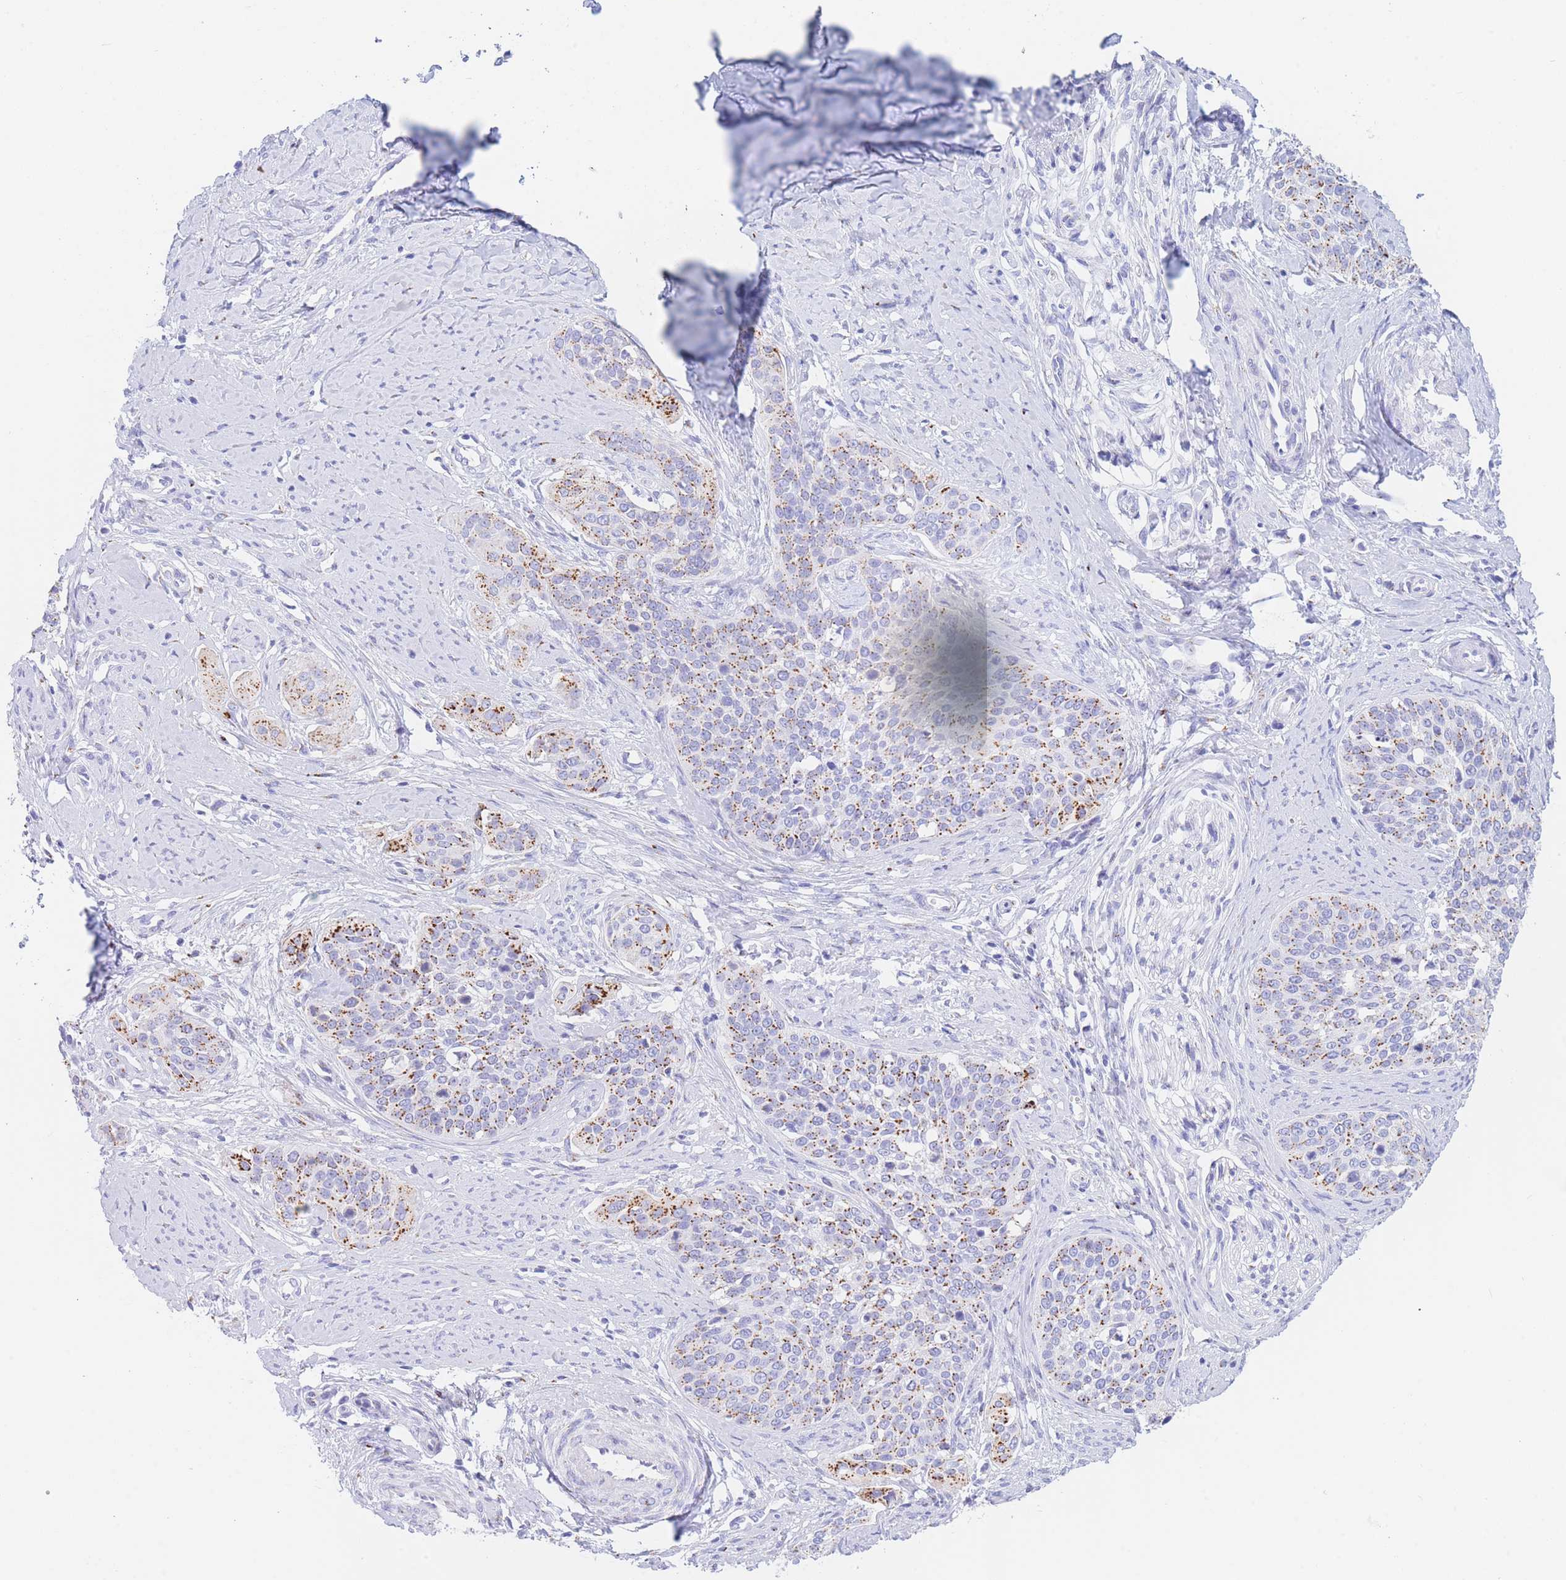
{"staining": {"intensity": "moderate", "quantity": ">75%", "location": "cytoplasmic/membranous"}, "tissue": "cervical cancer", "cell_type": "Tumor cells", "image_type": "cancer", "snomed": [{"axis": "morphology", "description": "Squamous cell carcinoma, NOS"}, {"axis": "topography", "description": "Cervix"}], "caption": "Immunohistochemical staining of human squamous cell carcinoma (cervical) exhibits moderate cytoplasmic/membranous protein positivity in about >75% of tumor cells.", "gene": "FAM3C", "patient": {"sex": "female", "age": 44}}